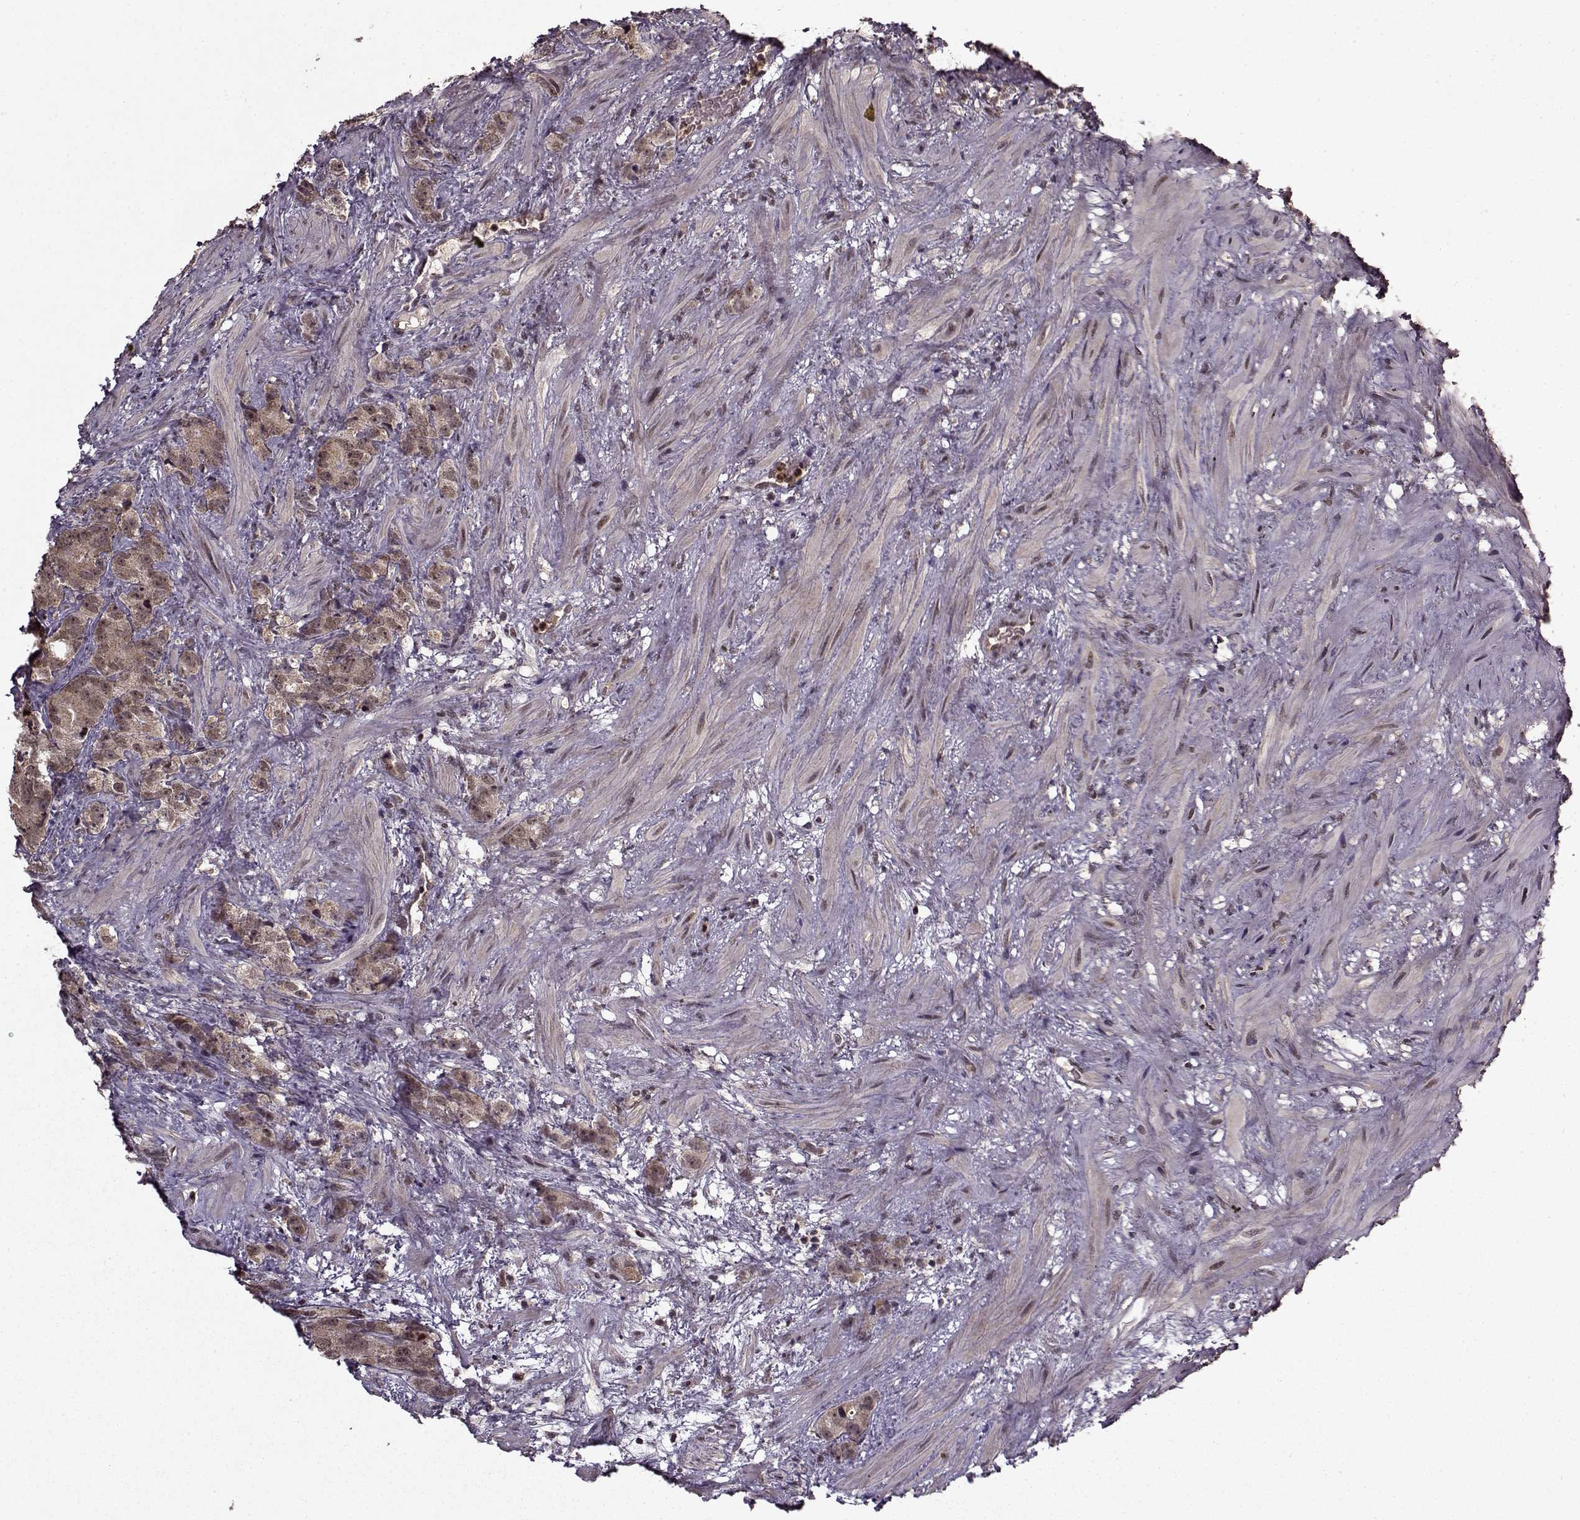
{"staining": {"intensity": "weak", "quantity": "25%-75%", "location": "cytoplasmic/membranous"}, "tissue": "prostate cancer", "cell_type": "Tumor cells", "image_type": "cancer", "snomed": [{"axis": "morphology", "description": "Adenocarcinoma, High grade"}, {"axis": "topography", "description": "Prostate"}], "caption": "This photomicrograph reveals immunohistochemistry staining of human prostate cancer, with low weak cytoplasmic/membranous staining in about 25%-75% of tumor cells.", "gene": "PSMA7", "patient": {"sex": "male", "age": 90}}